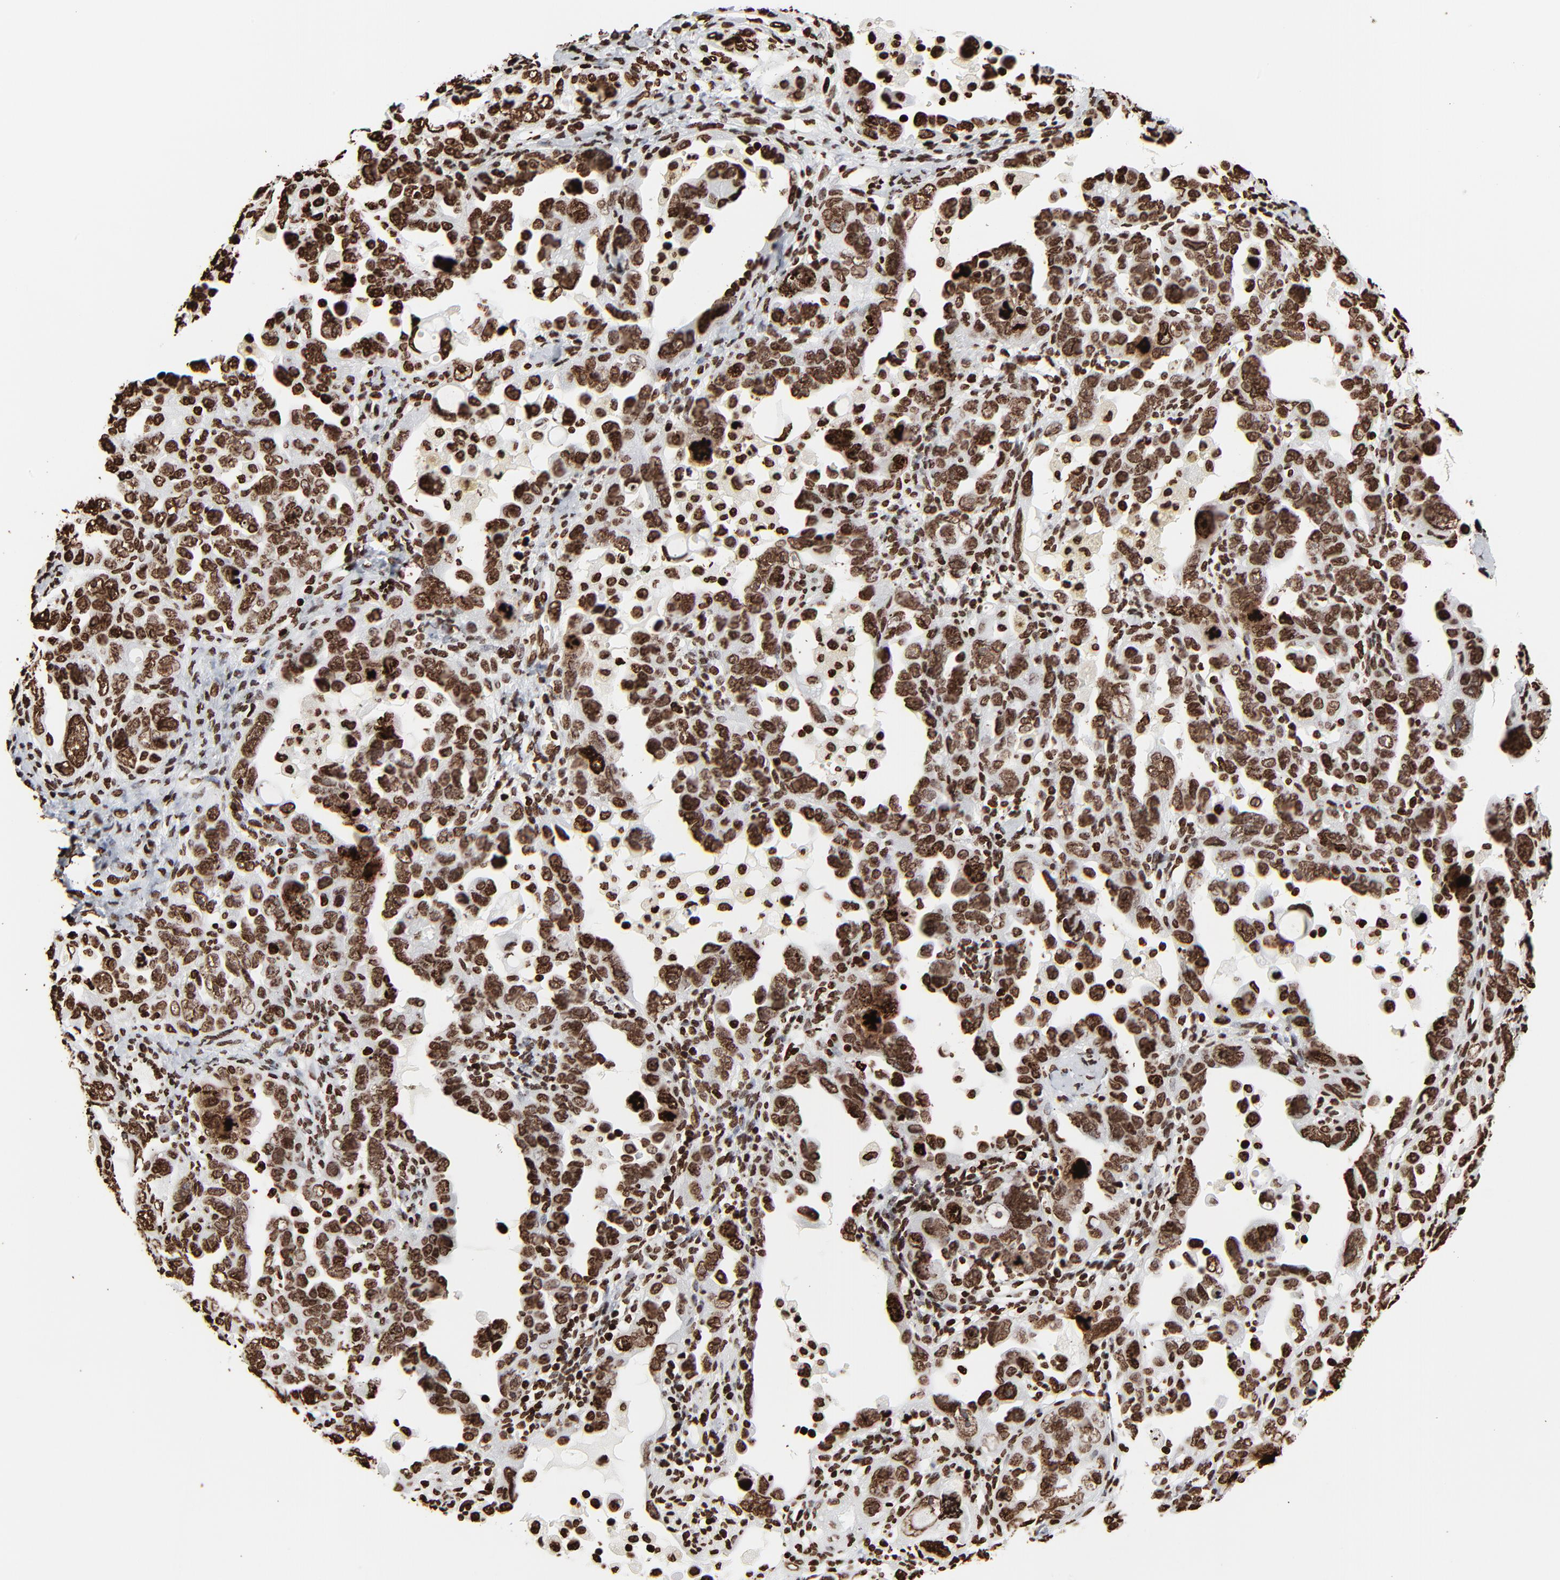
{"staining": {"intensity": "strong", "quantity": ">75%", "location": "nuclear"}, "tissue": "ovarian cancer", "cell_type": "Tumor cells", "image_type": "cancer", "snomed": [{"axis": "morphology", "description": "Cystadenocarcinoma, serous, NOS"}, {"axis": "topography", "description": "Ovary"}], "caption": "A histopathology image showing strong nuclear expression in approximately >75% of tumor cells in ovarian cancer (serous cystadenocarcinoma), as visualized by brown immunohistochemical staining.", "gene": "H3-4", "patient": {"sex": "female", "age": 66}}